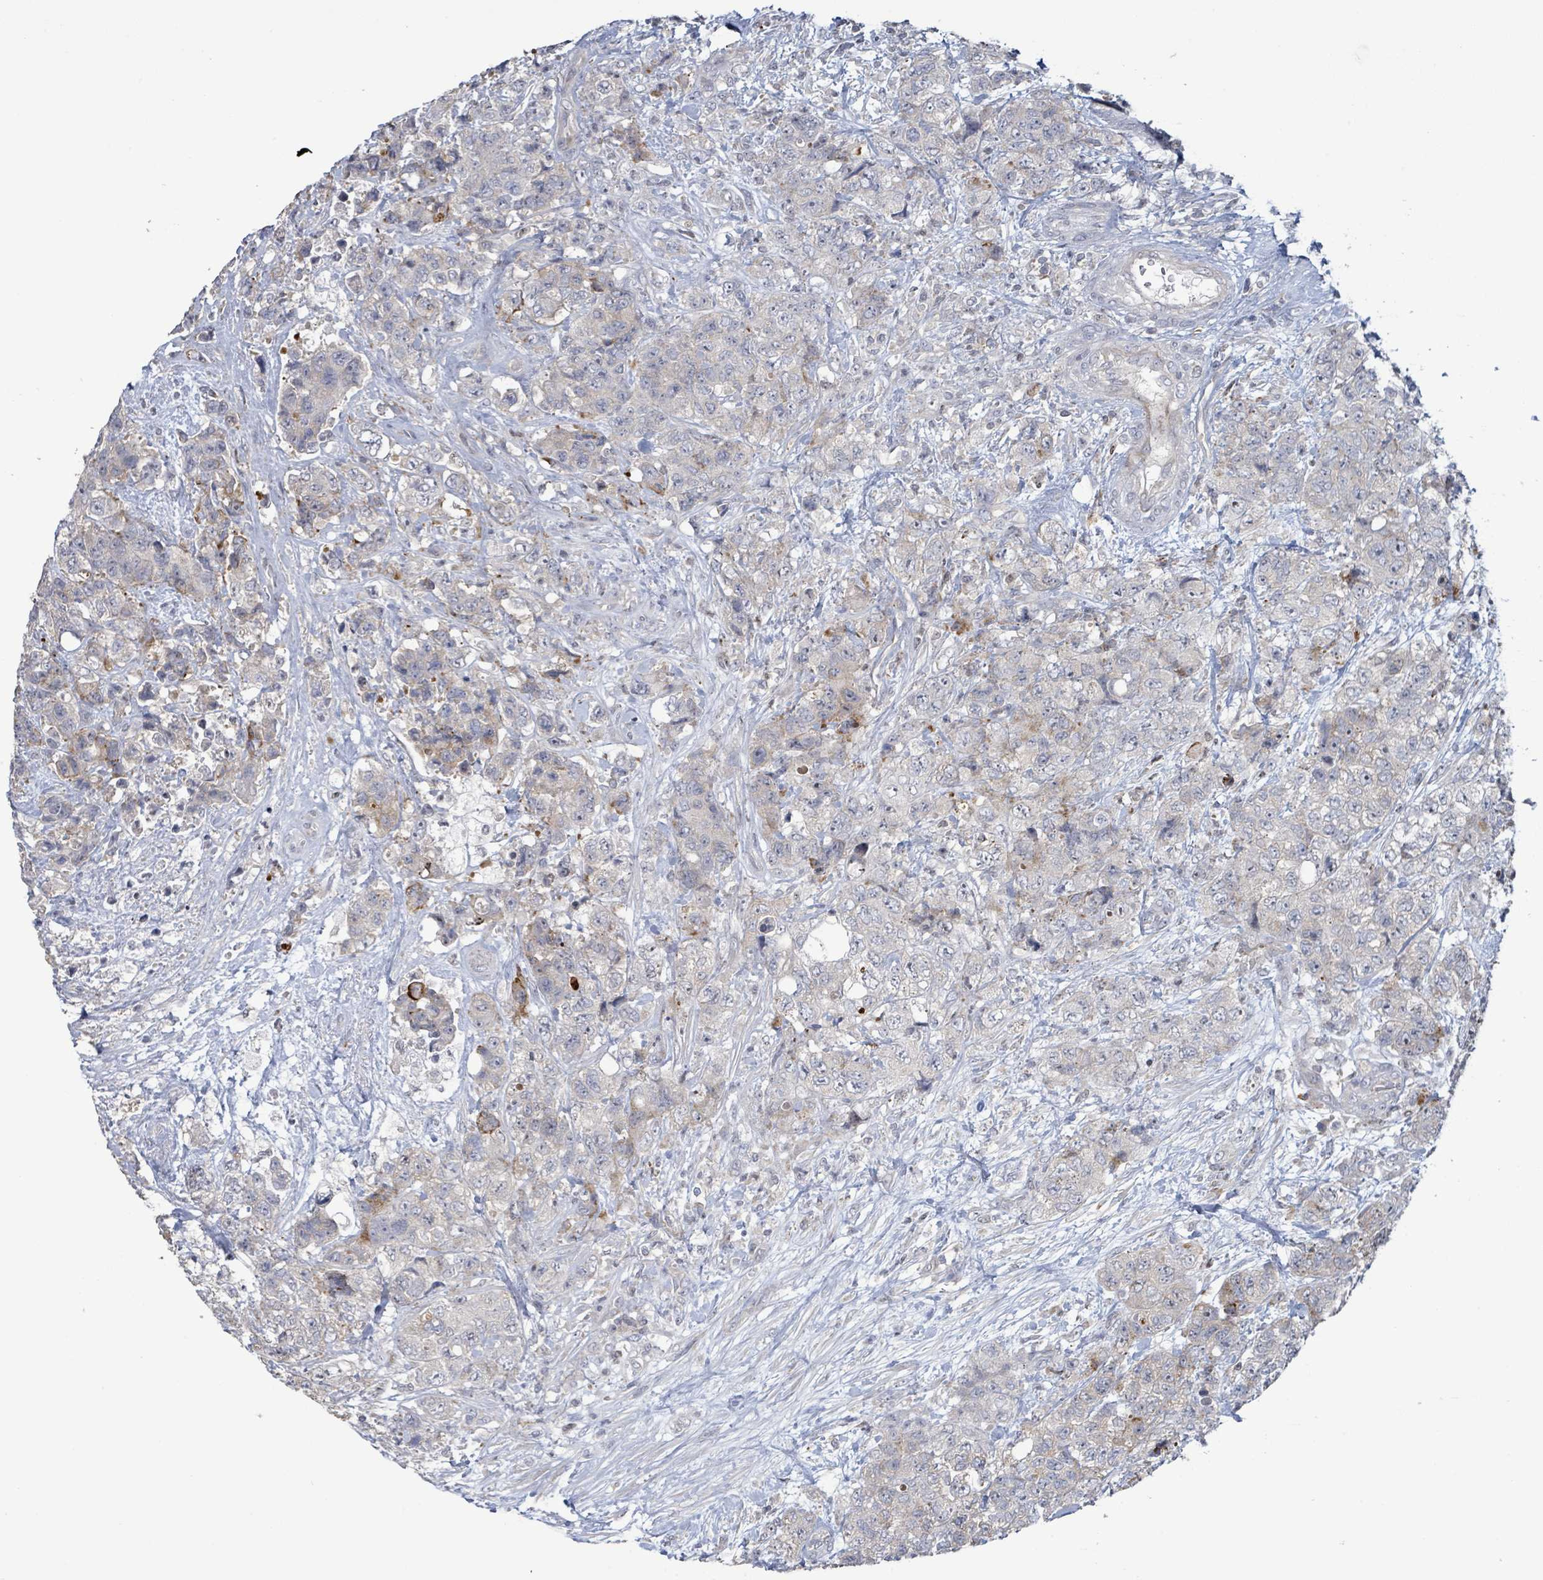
{"staining": {"intensity": "negative", "quantity": "none", "location": "none"}, "tissue": "urothelial cancer", "cell_type": "Tumor cells", "image_type": "cancer", "snomed": [{"axis": "morphology", "description": "Urothelial carcinoma, High grade"}, {"axis": "topography", "description": "Urinary bladder"}], "caption": "Immunohistochemistry (IHC) of urothelial cancer displays no staining in tumor cells.", "gene": "LILRA4", "patient": {"sex": "female", "age": 78}}